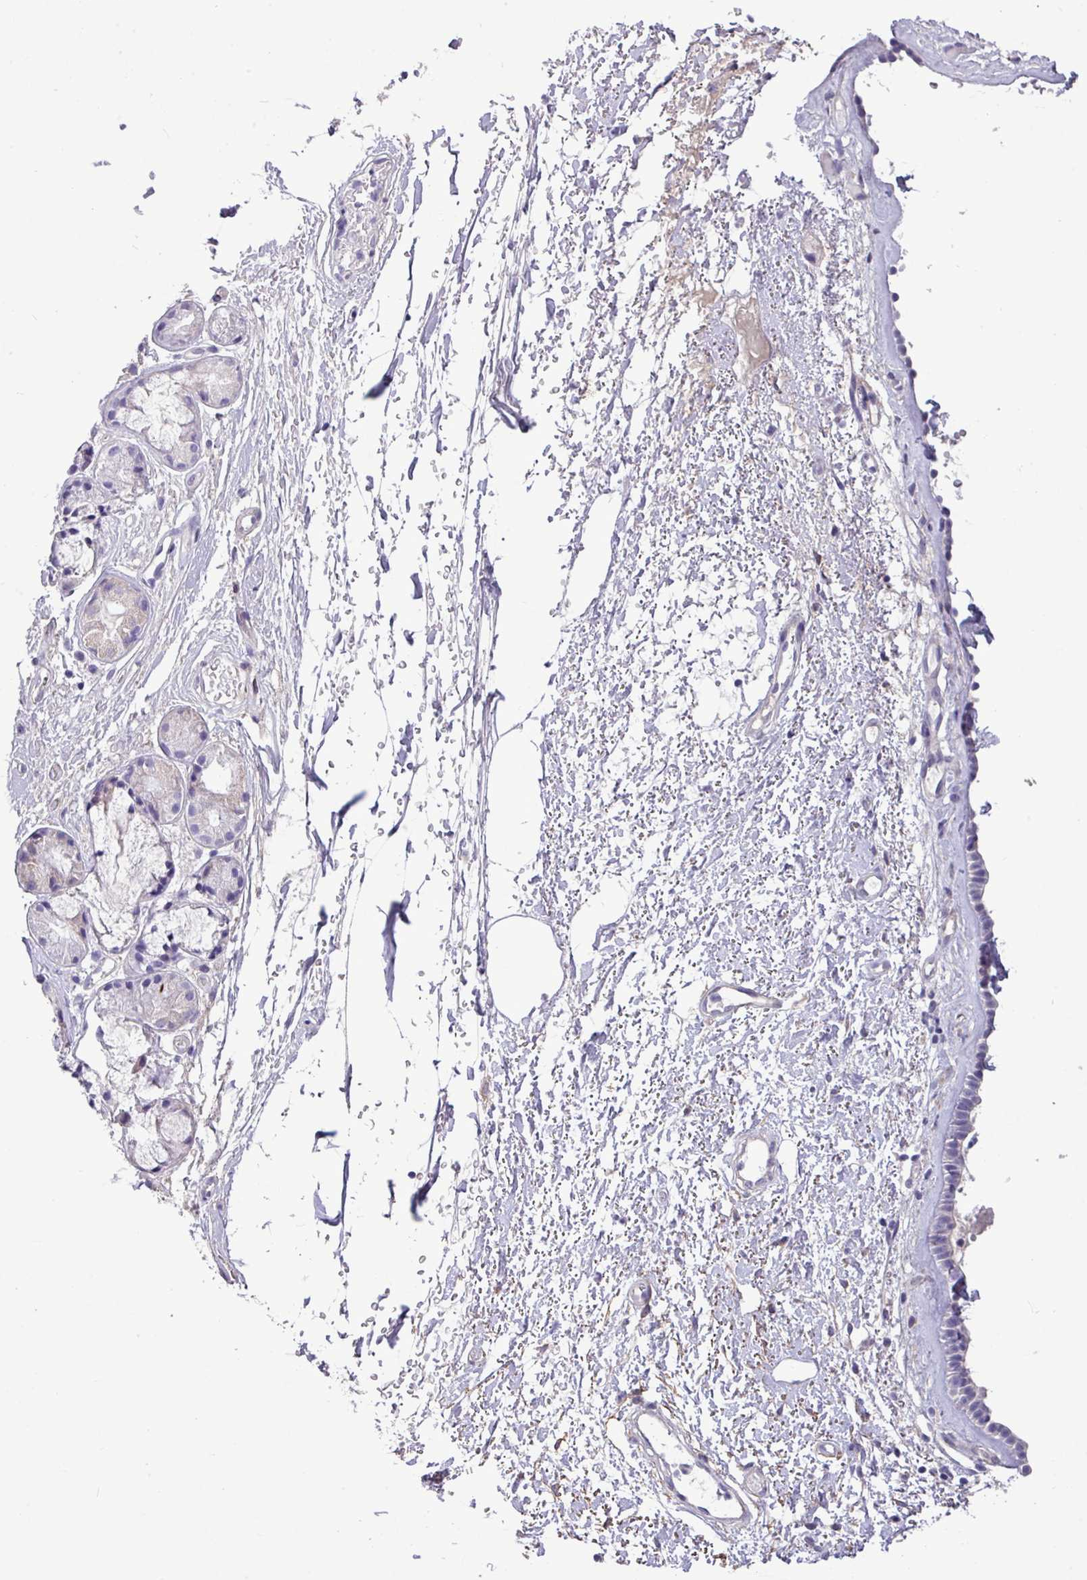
{"staining": {"intensity": "negative", "quantity": "none", "location": "none"}, "tissue": "nasopharynx", "cell_type": "Respiratory epithelial cells", "image_type": "normal", "snomed": [{"axis": "morphology", "description": "Normal tissue, NOS"}, {"axis": "topography", "description": "Cartilage tissue"}, {"axis": "topography", "description": "Nasopharynx"}], "caption": "IHC photomicrograph of benign nasopharynx stained for a protein (brown), which demonstrates no staining in respiratory epithelial cells.", "gene": "CD248", "patient": {"sex": "male", "age": 56}}